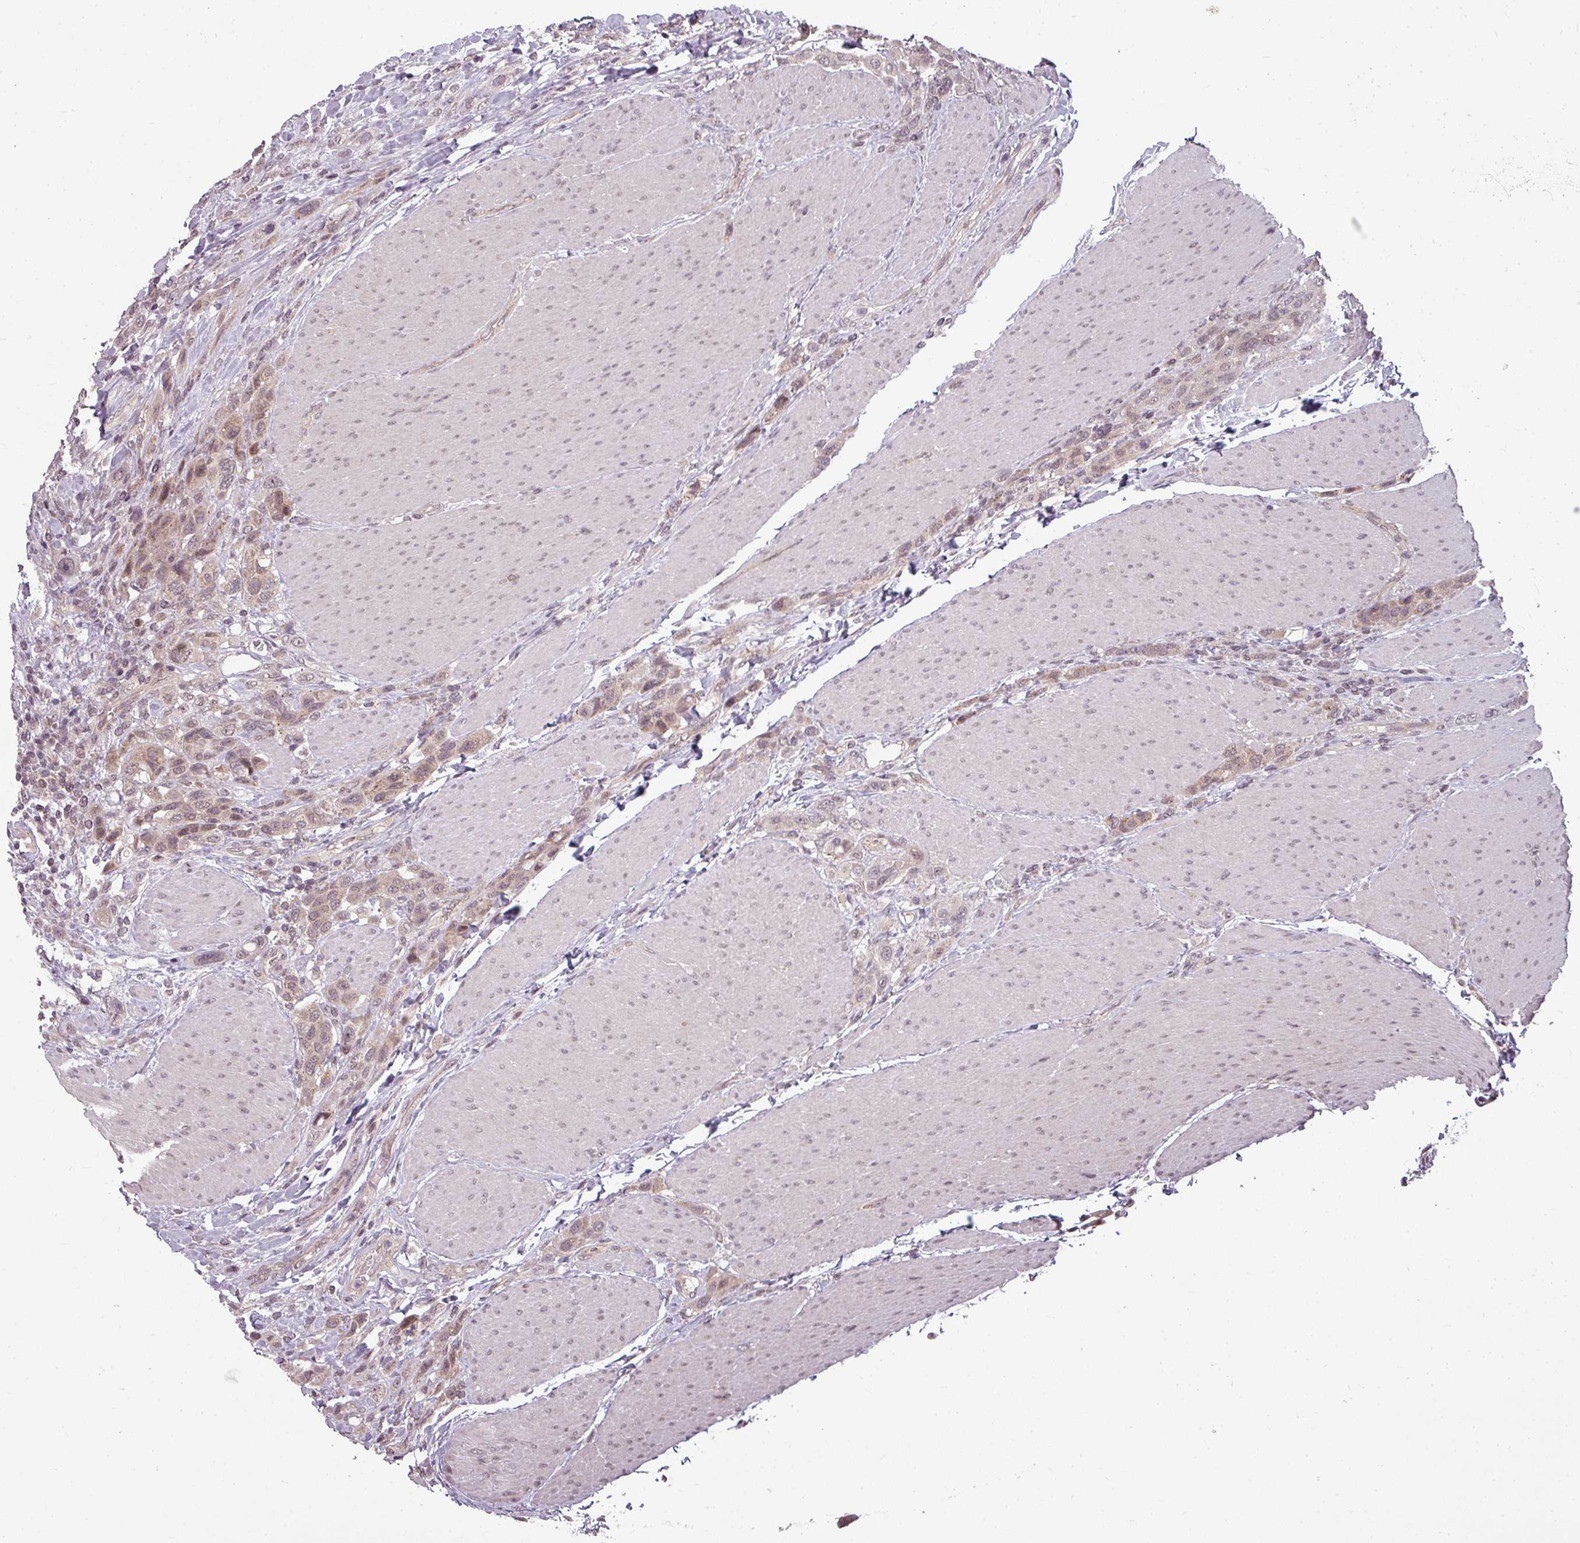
{"staining": {"intensity": "weak", "quantity": ">75%", "location": "cytoplasmic/membranous"}, "tissue": "urothelial cancer", "cell_type": "Tumor cells", "image_type": "cancer", "snomed": [{"axis": "morphology", "description": "Urothelial carcinoma, High grade"}, {"axis": "topography", "description": "Urinary bladder"}], "caption": "A high-resolution histopathology image shows immunohistochemistry (IHC) staining of urothelial cancer, which shows weak cytoplasmic/membranous expression in approximately >75% of tumor cells. (DAB = brown stain, brightfield microscopy at high magnification).", "gene": "CLIC1", "patient": {"sex": "male", "age": 50}}